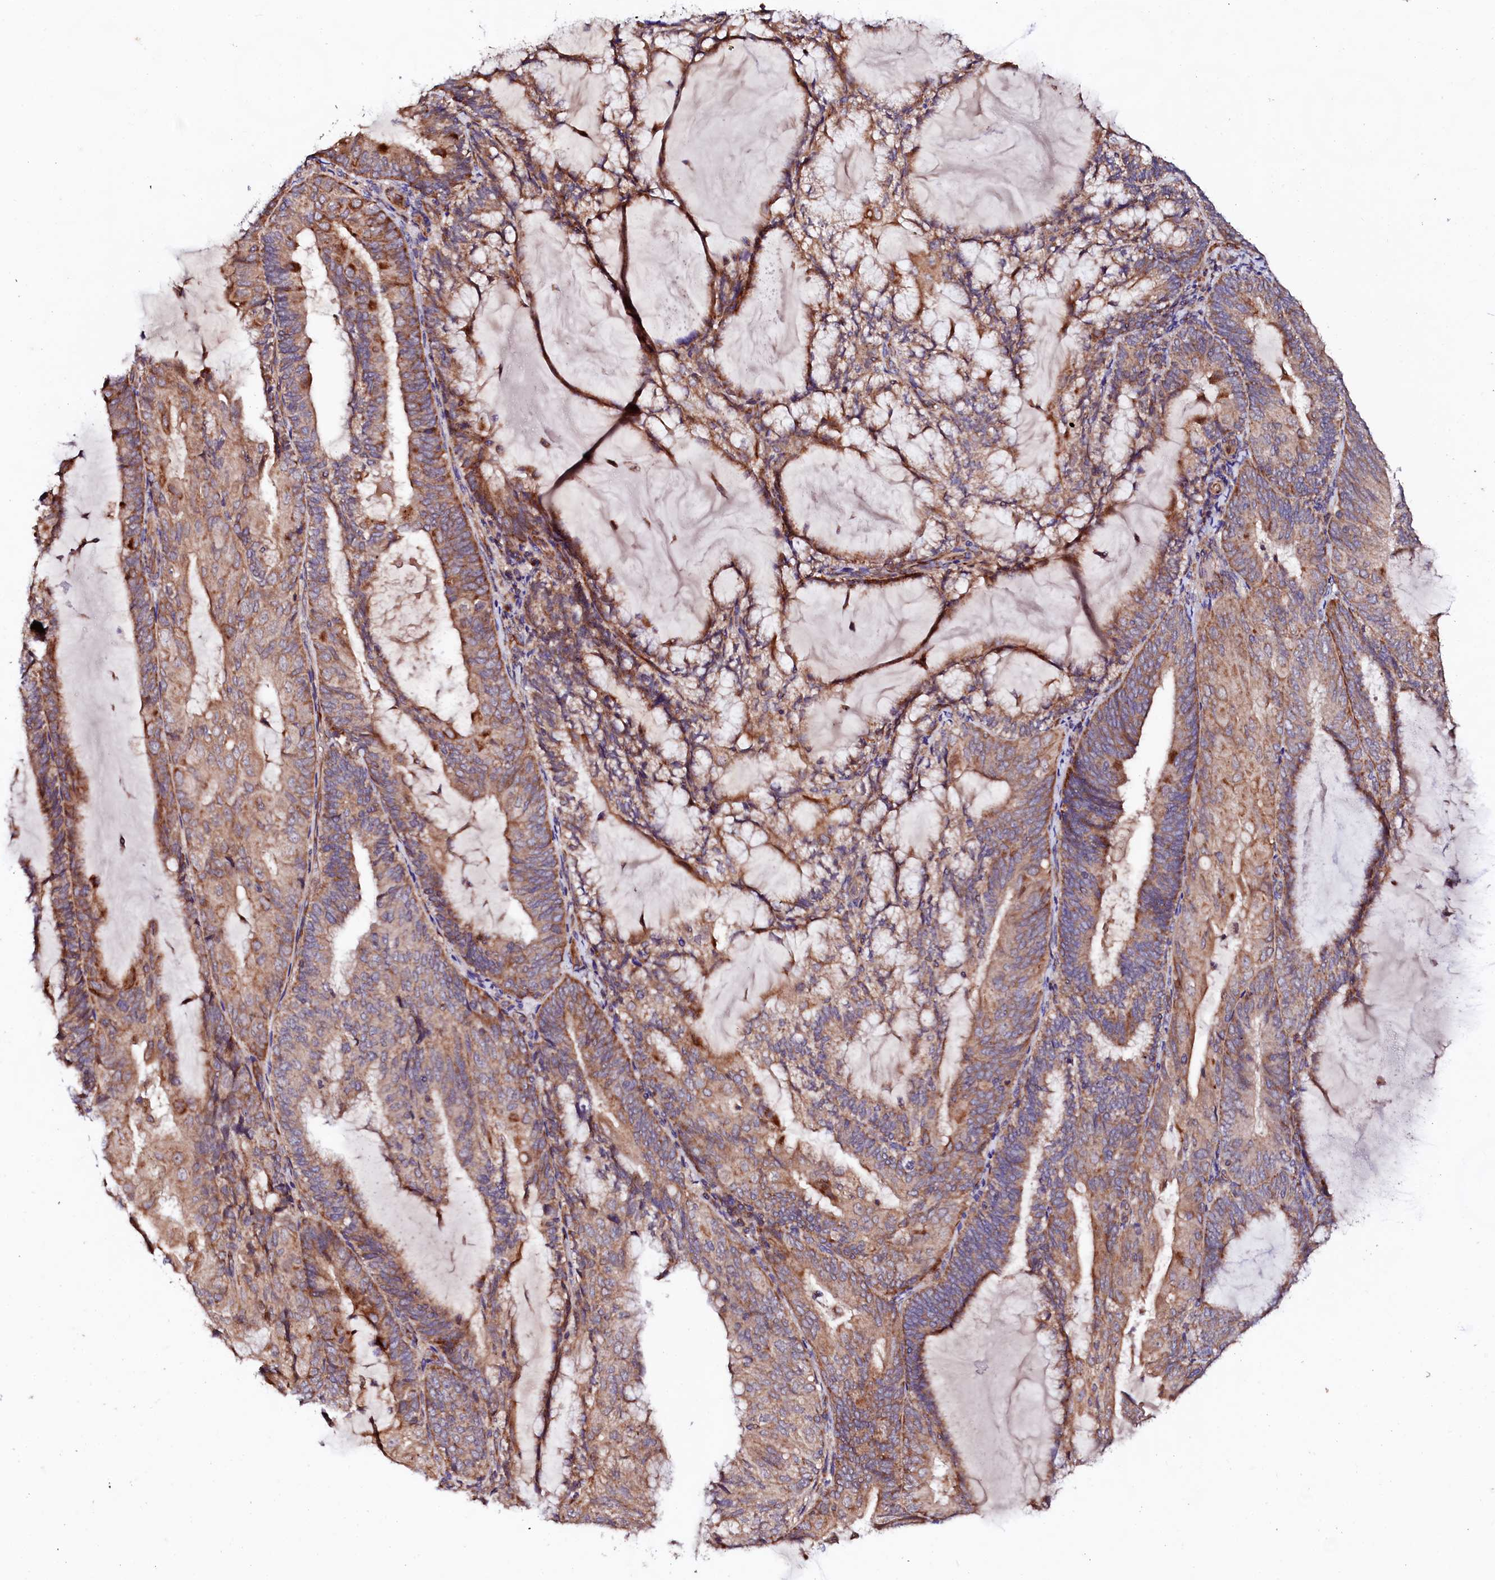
{"staining": {"intensity": "moderate", "quantity": ">75%", "location": "cytoplasmic/membranous"}, "tissue": "endometrial cancer", "cell_type": "Tumor cells", "image_type": "cancer", "snomed": [{"axis": "morphology", "description": "Adenocarcinoma, NOS"}, {"axis": "topography", "description": "Endometrium"}], "caption": "Immunohistochemistry (DAB) staining of endometrial adenocarcinoma exhibits moderate cytoplasmic/membranous protein expression in about >75% of tumor cells.", "gene": "UBE3C", "patient": {"sex": "female", "age": 81}}